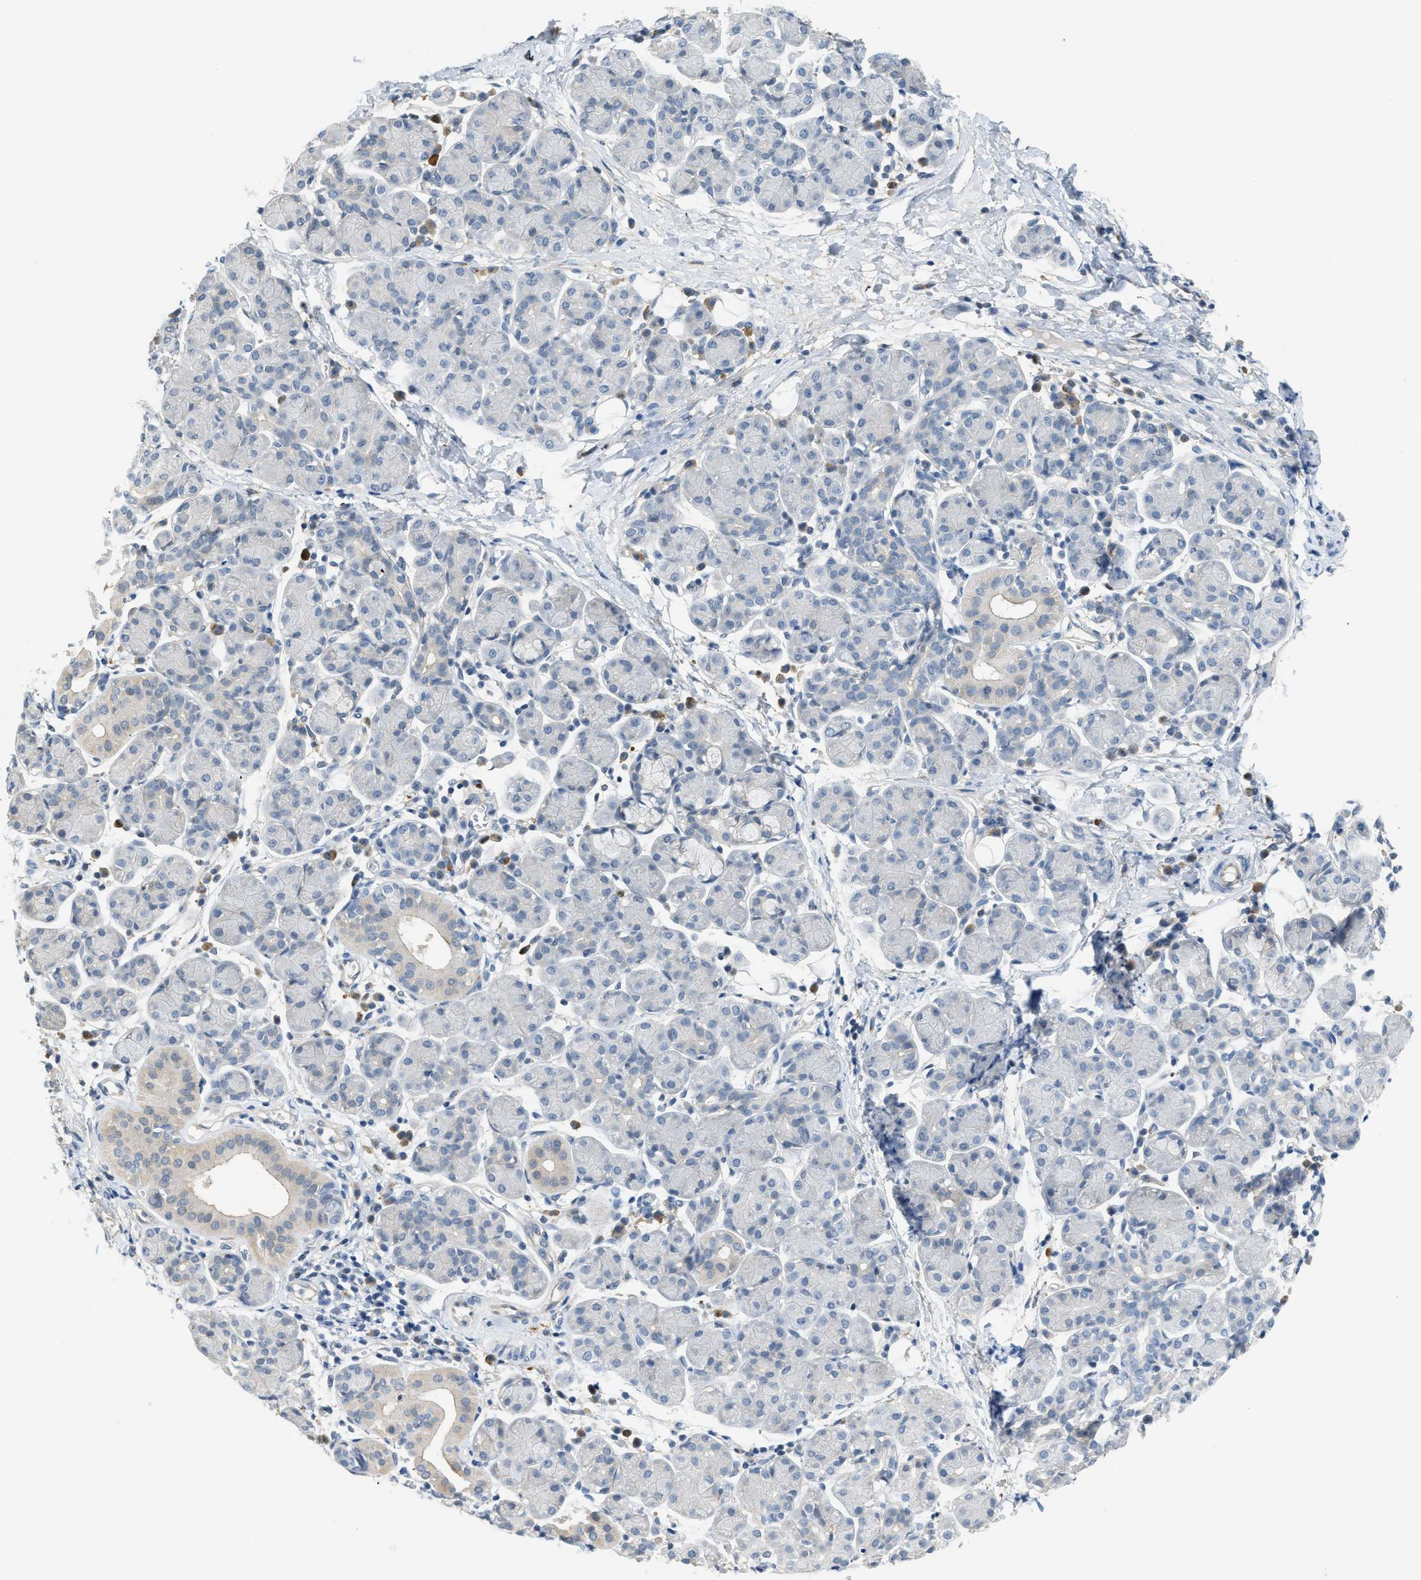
{"staining": {"intensity": "negative", "quantity": "none", "location": "none"}, "tissue": "salivary gland", "cell_type": "Glandular cells", "image_type": "normal", "snomed": [{"axis": "morphology", "description": "Normal tissue, NOS"}, {"axis": "morphology", "description": "Inflammation, NOS"}, {"axis": "topography", "description": "Lymph node"}, {"axis": "topography", "description": "Salivary gland"}], "caption": "An immunohistochemistry (IHC) photomicrograph of normal salivary gland is shown. There is no staining in glandular cells of salivary gland. The staining is performed using DAB brown chromogen with nuclei counter-stained in using hematoxylin.", "gene": "TMEM154", "patient": {"sex": "male", "age": 3}}